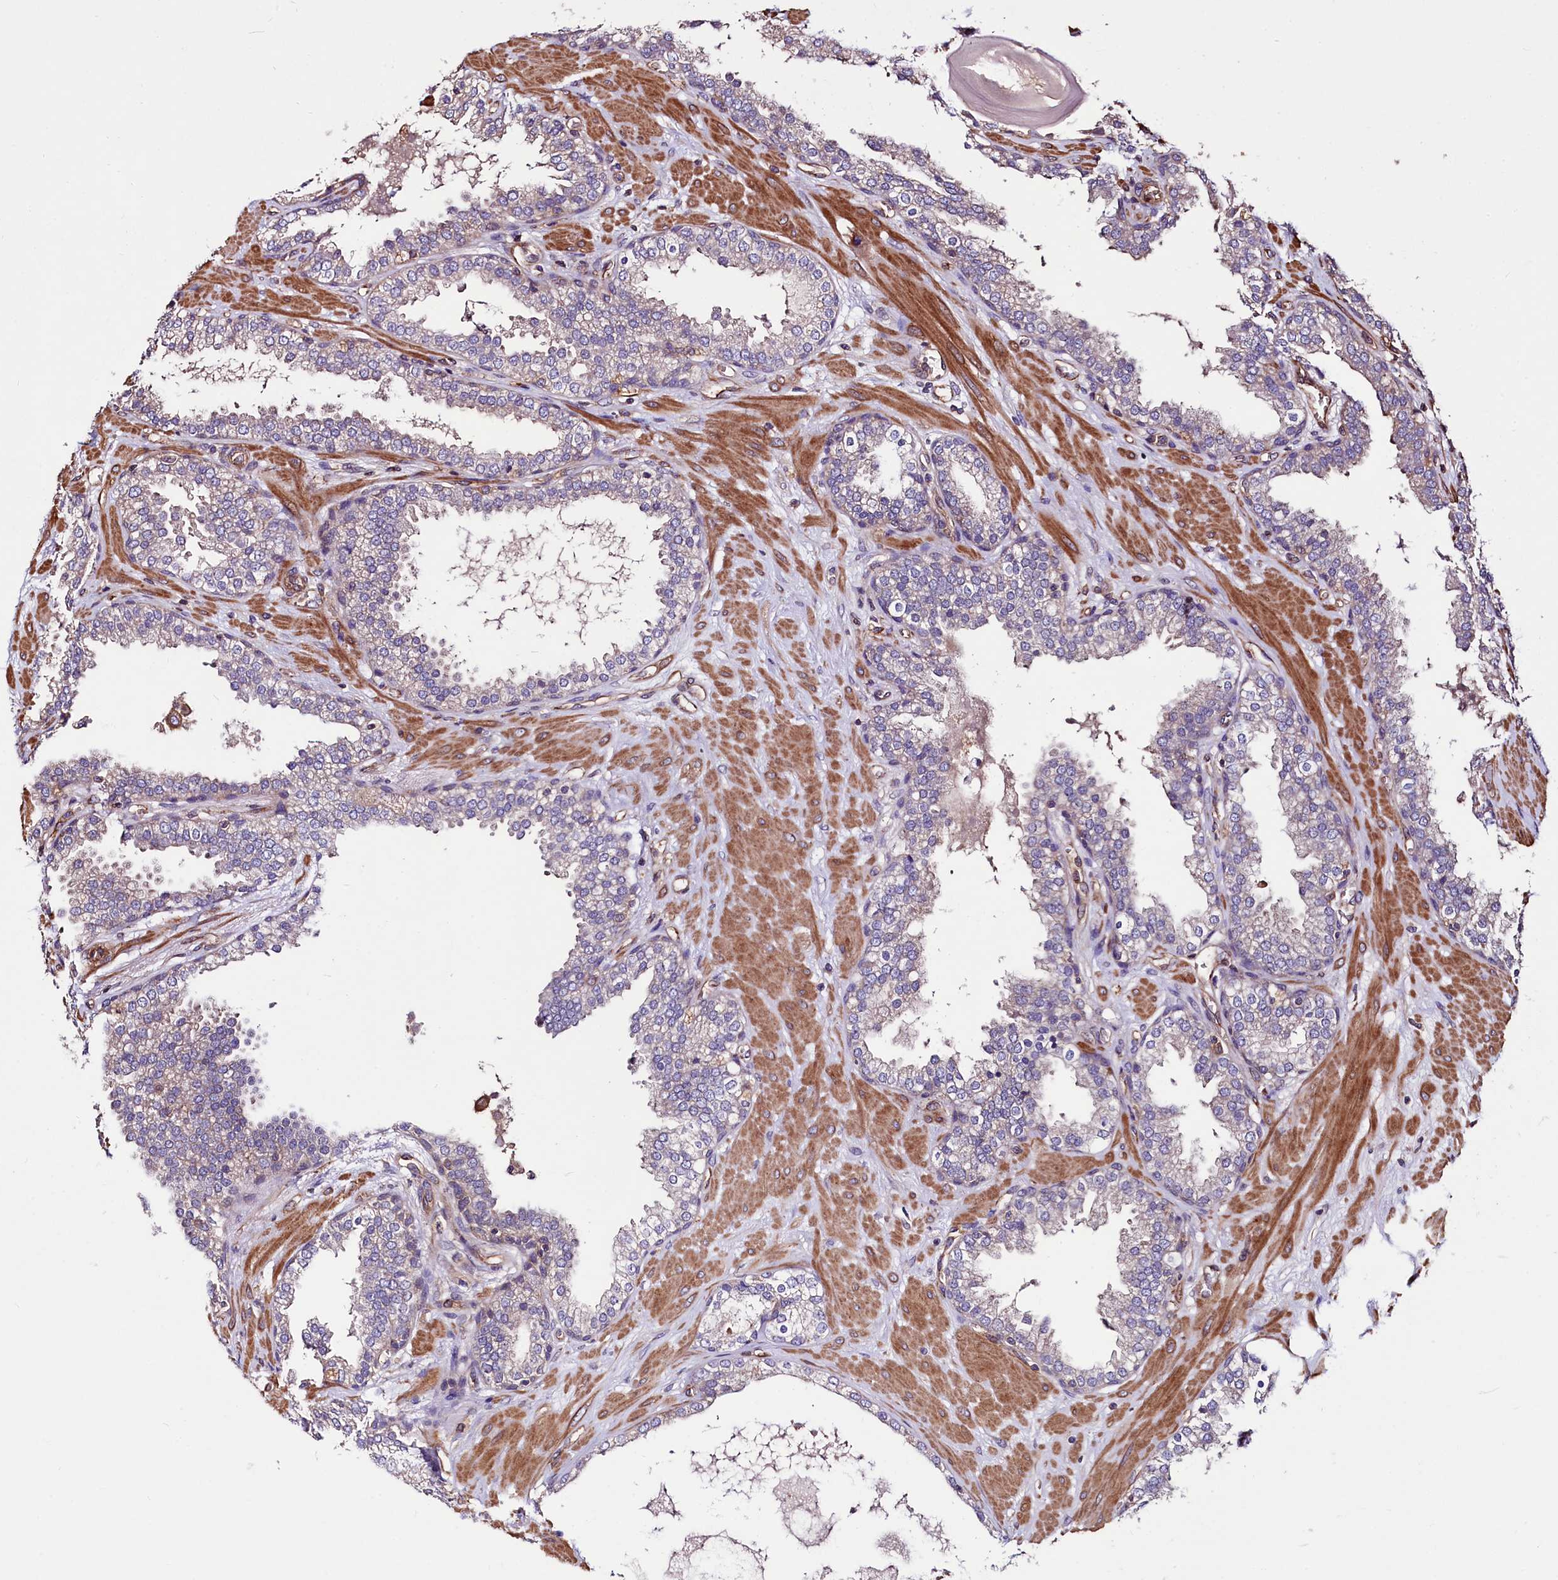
{"staining": {"intensity": "negative", "quantity": "none", "location": "none"}, "tissue": "prostate", "cell_type": "Glandular cells", "image_type": "normal", "snomed": [{"axis": "morphology", "description": "Normal tissue, NOS"}, {"axis": "topography", "description": "Prostate"}], "caption": "A histopathology image of prostate stained for a protein shows no brown staining in glandular cells.", "gene": "KLHDC4", "patient": {"sex": "male", "age": 51}}